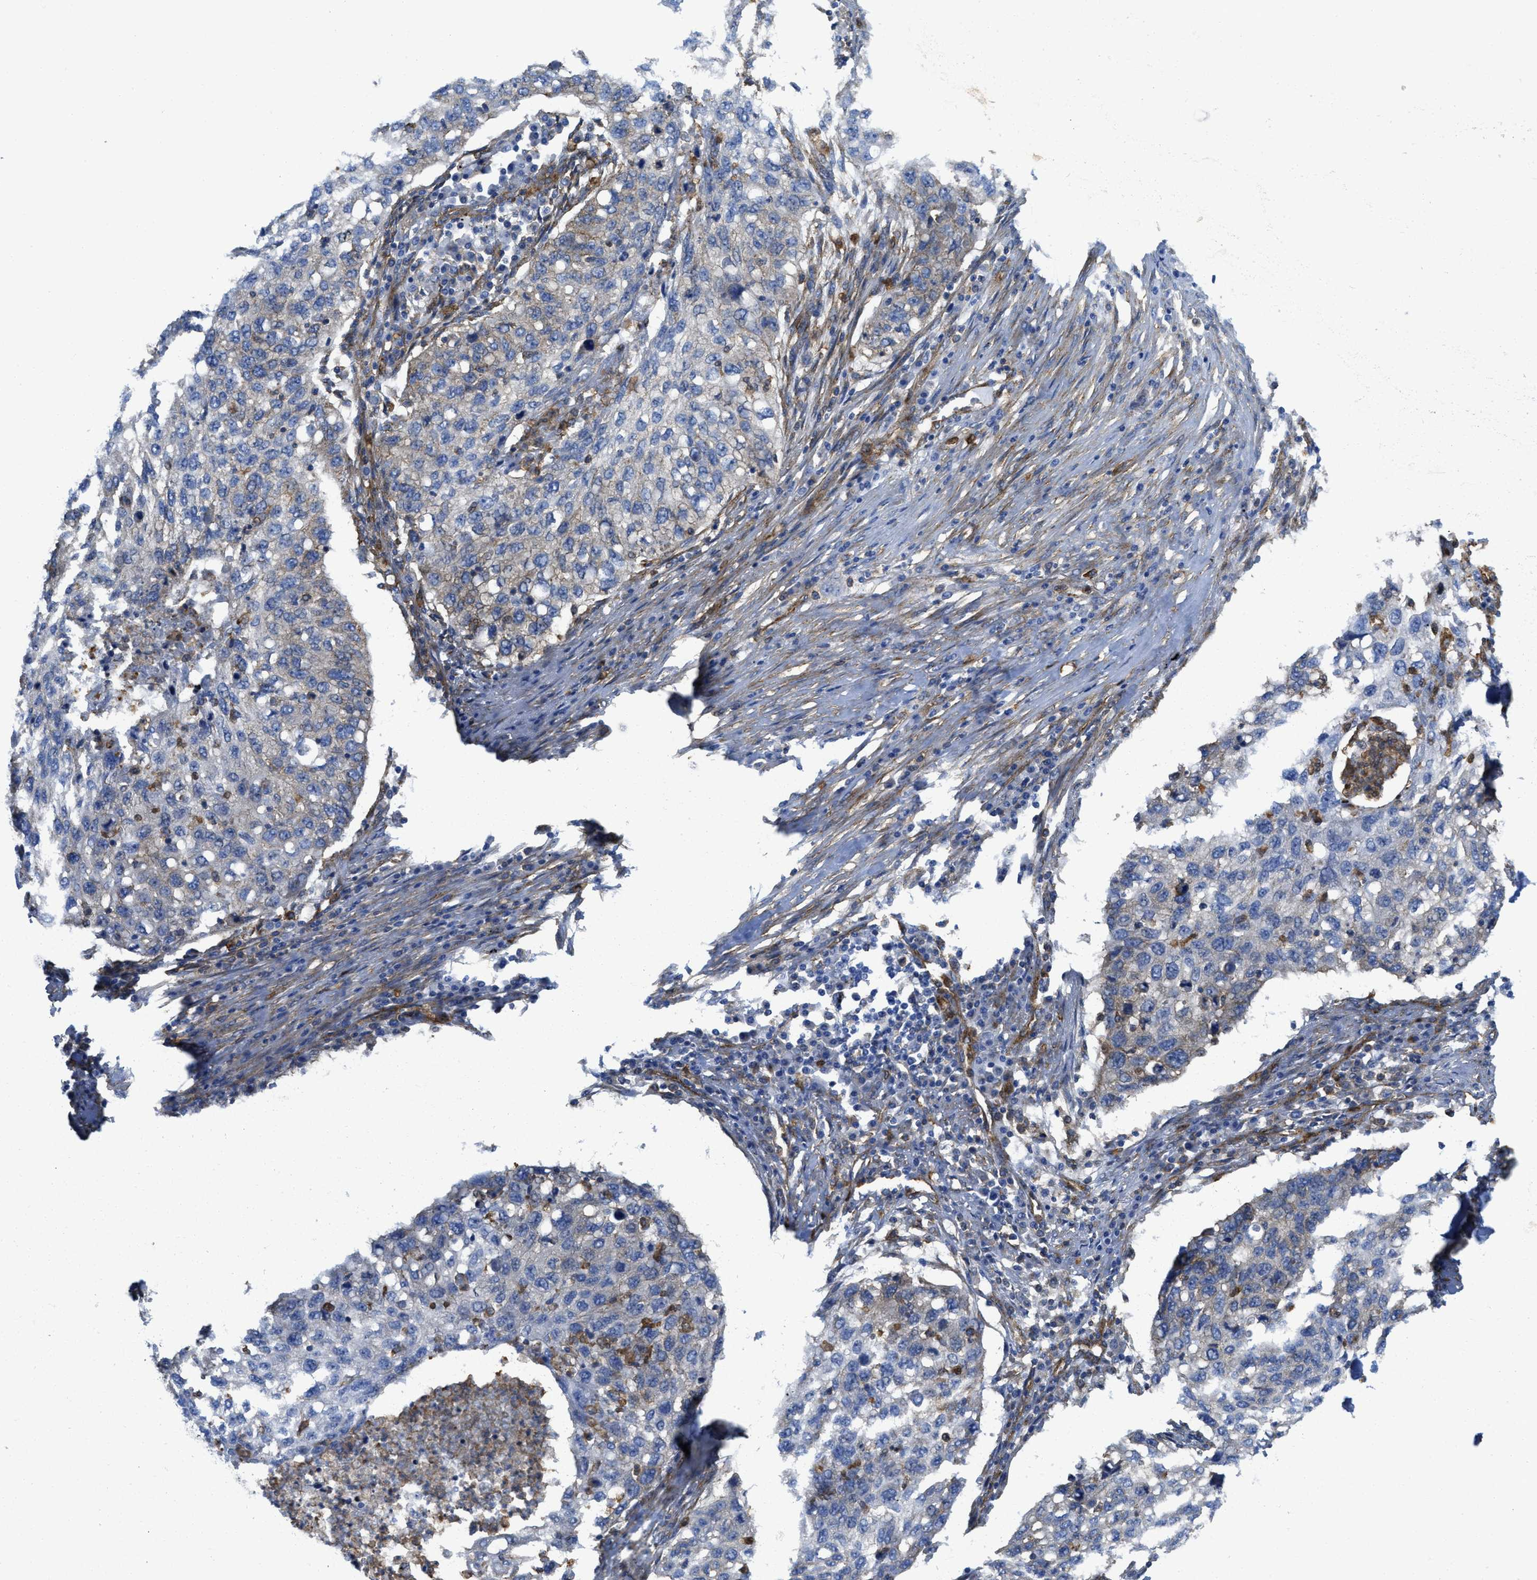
{"staining": {"intensity": "negative", "quantity": "none", "location": "none"}, "tissue": "lung cancer", "cell_type": "Tumor cells", "image_type": "cancer", "snomed": [{"axis": "morphology", "description": "Squamous cell carcinoma, NOS"}, {"axis": "topography", "description": "Lung"}], "caption": "Immunohistochemistry micrograph of neoplastic tissue: human lung squamous cell carcinoma stained with DAB displays no significant protein staining in tumor cells.", "gene": "HIP1", "patient": {"sex": "female", "age": 63}}